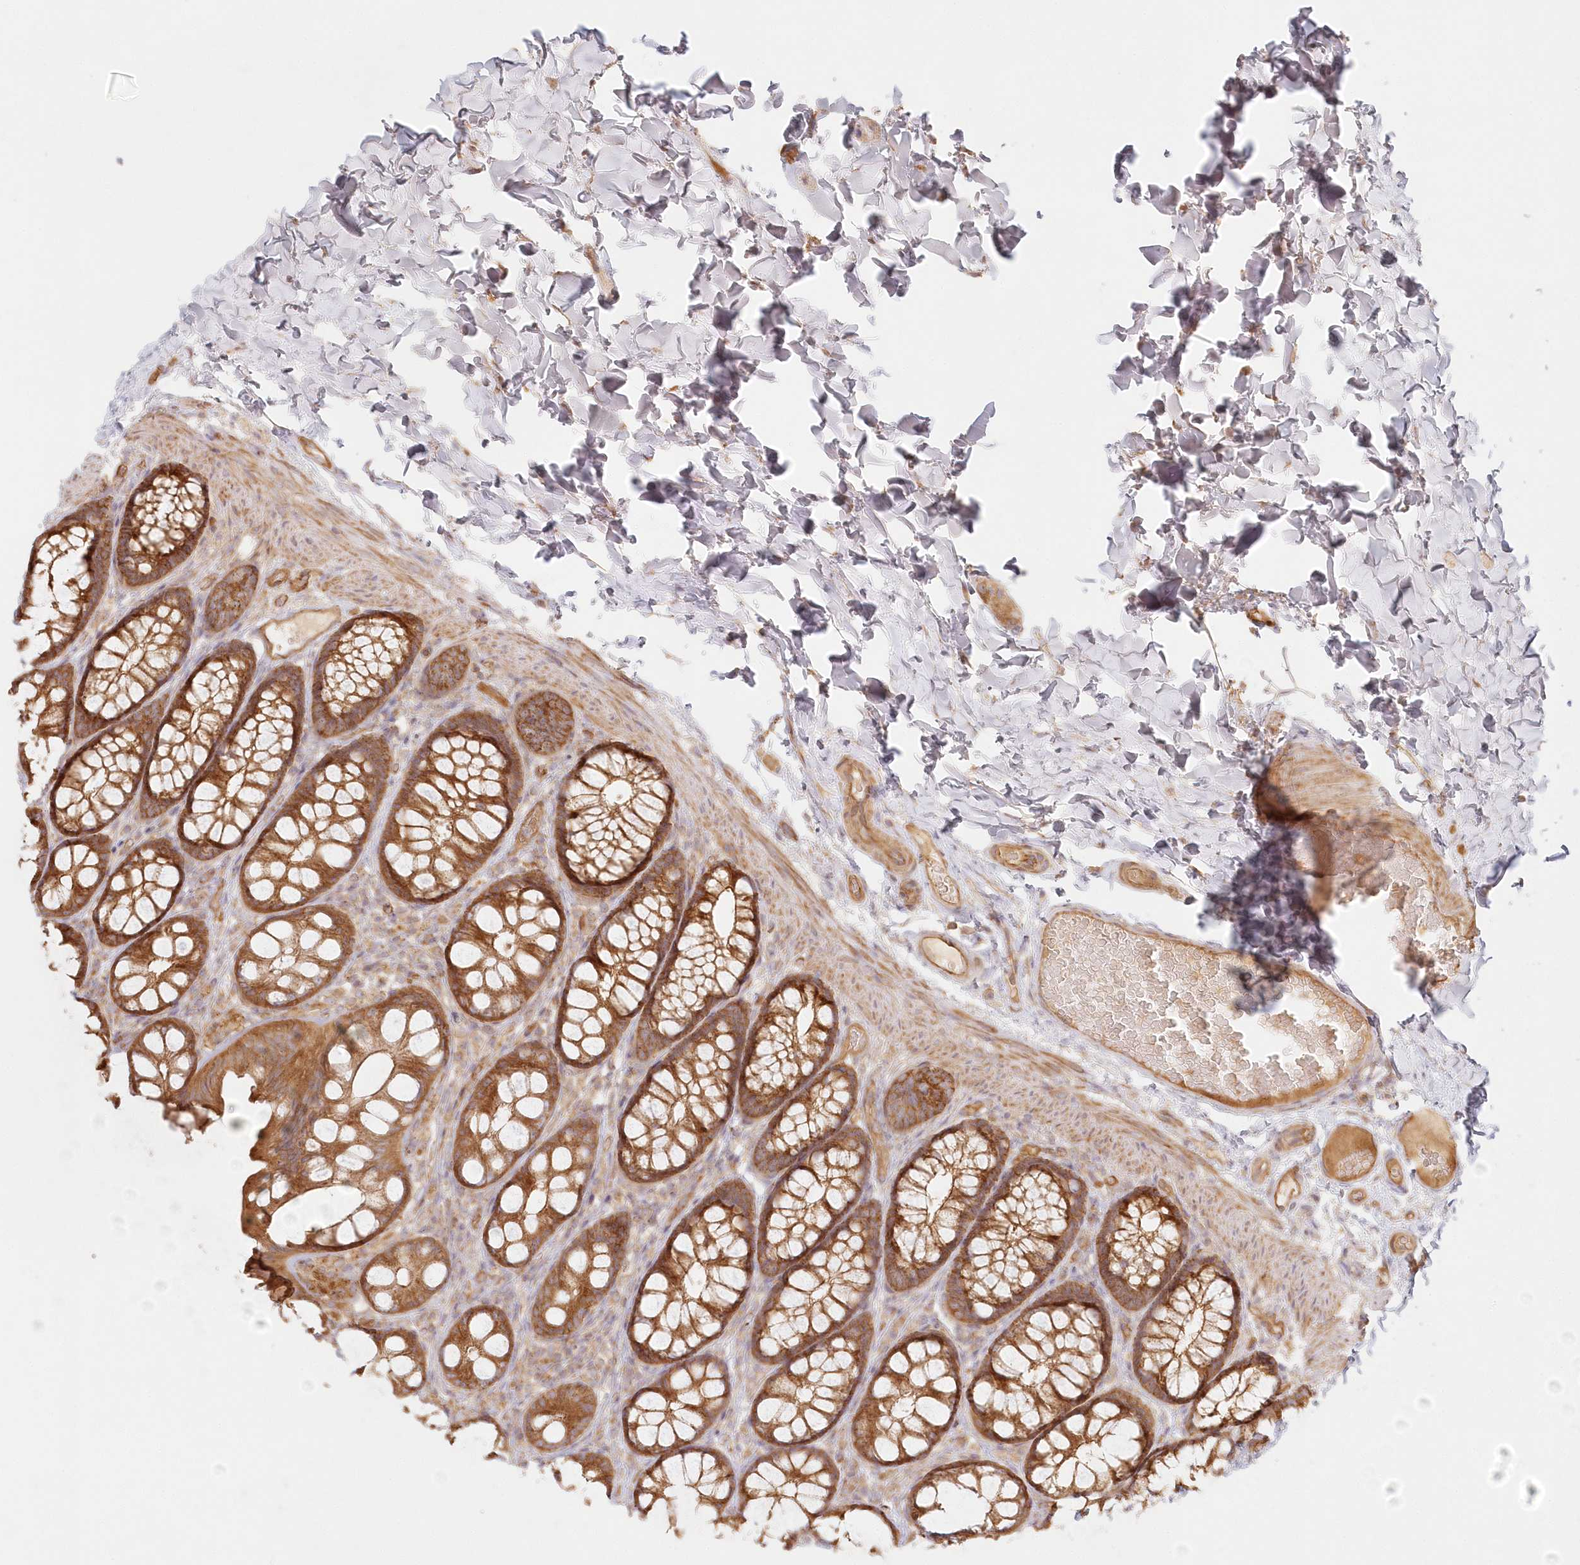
{"staining": {"intensity": "moderate", "quantity": ">75%", "location": "cytoplasmic/membranous"}, "tissue": "colon", "cell_type": "Endothelial cells", "image_type": "normal", "snomed": [{"axis": "morphology", "description": "Normal tissue, NOS"}, {"axis": "topography", "description": "Colon"}], "caption": "The photomicrograph reveals immunohistochemical staining of unremarkable colon. There is moderate cytoplasmic/membranous staining is present in about >75% of endothelial cells. The staining was performed using DAB to visualize the protein expression in brown, while the nuclei were stained in blue with hematoxylin (Magnification: 20x).", "gene": "KIAA0232", "patient": {"sex": "male", "age": 47}}